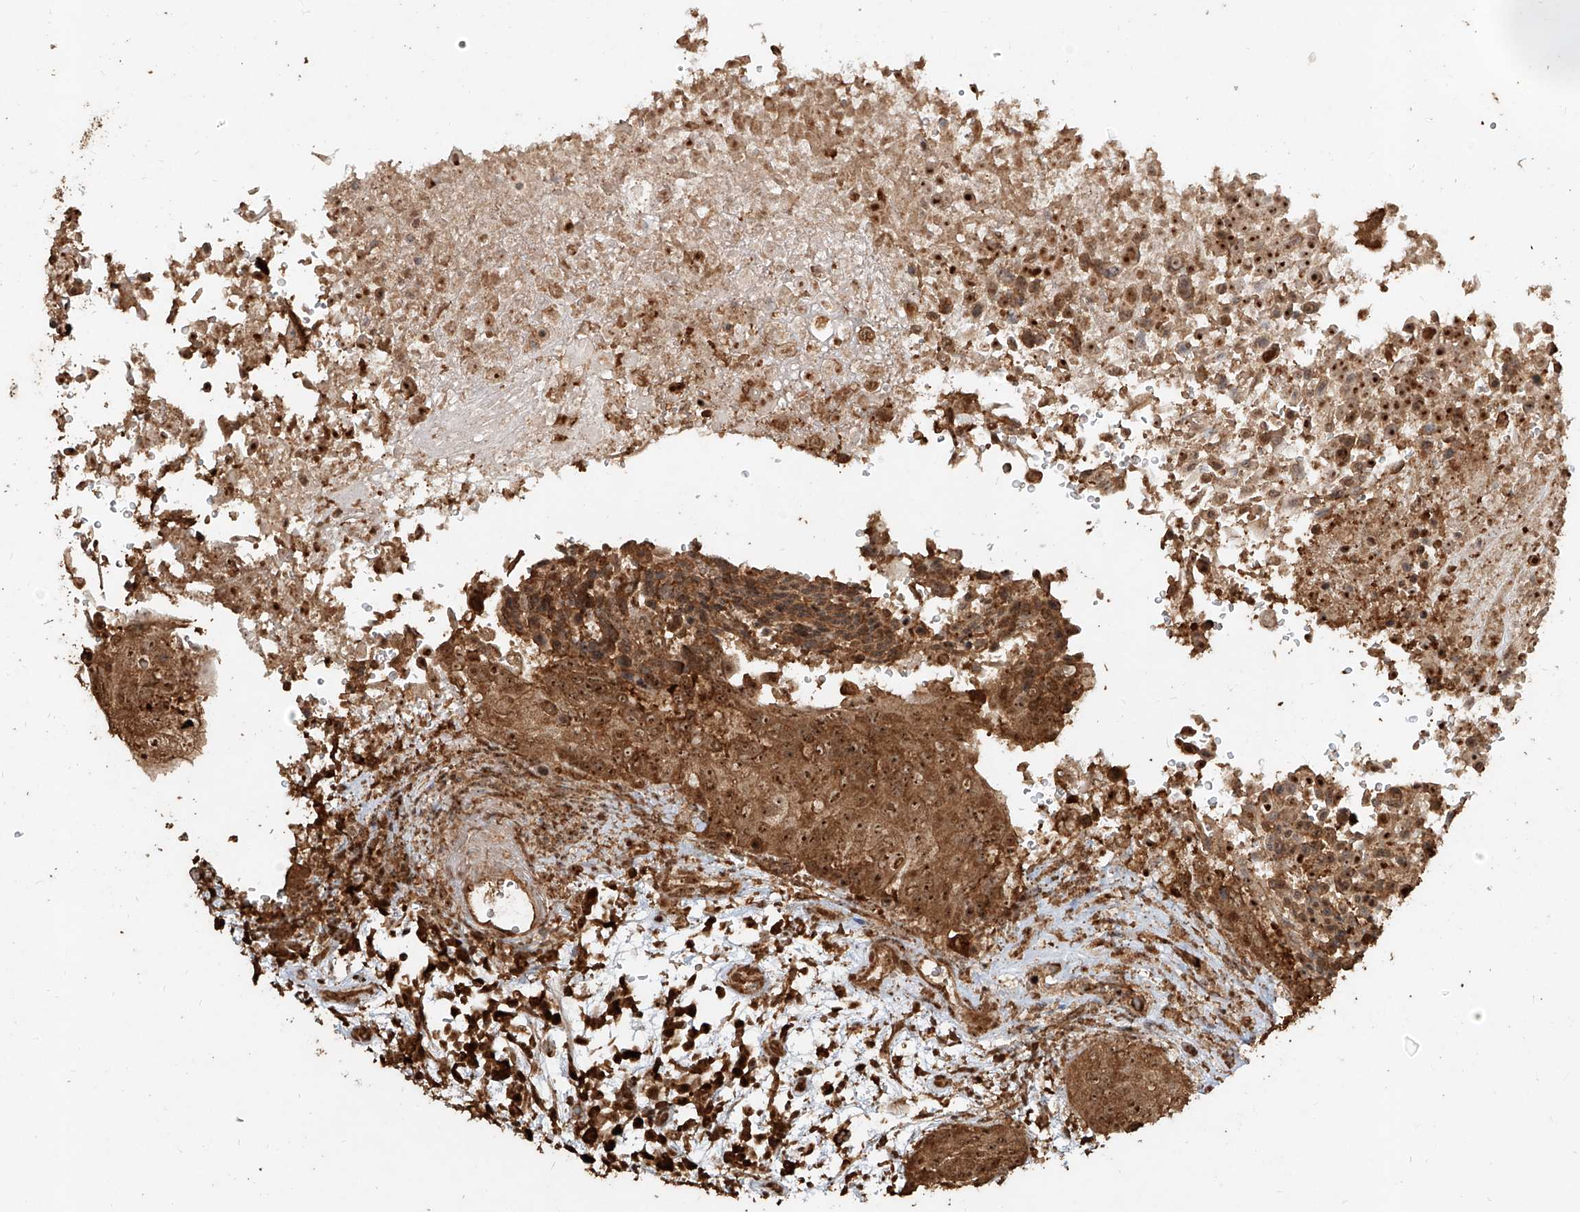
{"staining": {"intensity": "strong", "quantity": ">75%", "location": "cytoplasmic/membranous,nuclear"}, "tissue": "urothelial cancer", "cell_type": "Tumor cells", "image_type": "cancer", "snomed": [{"axis": "morphology", "description": "Urothelial carcinoma, High grade"}, {"axis": "topography", "description": "Urinary bladder"}], "caption": "Immunohistochemical staining of human high-grade urothelial carcinoma exhibits high levels of strong cytoplasmic/membranous and nuclear protein expression in approximately >75% of tumor cells. The staining was performed using DAB (3,3'-diaminobenzidine) to visualize the protein expression in brown, while the nuclei were stained in blue with hematoxylin (Magnification: 20x).", "gene": "ZNF660", "patient": {"sex": "female", "age": 63}}